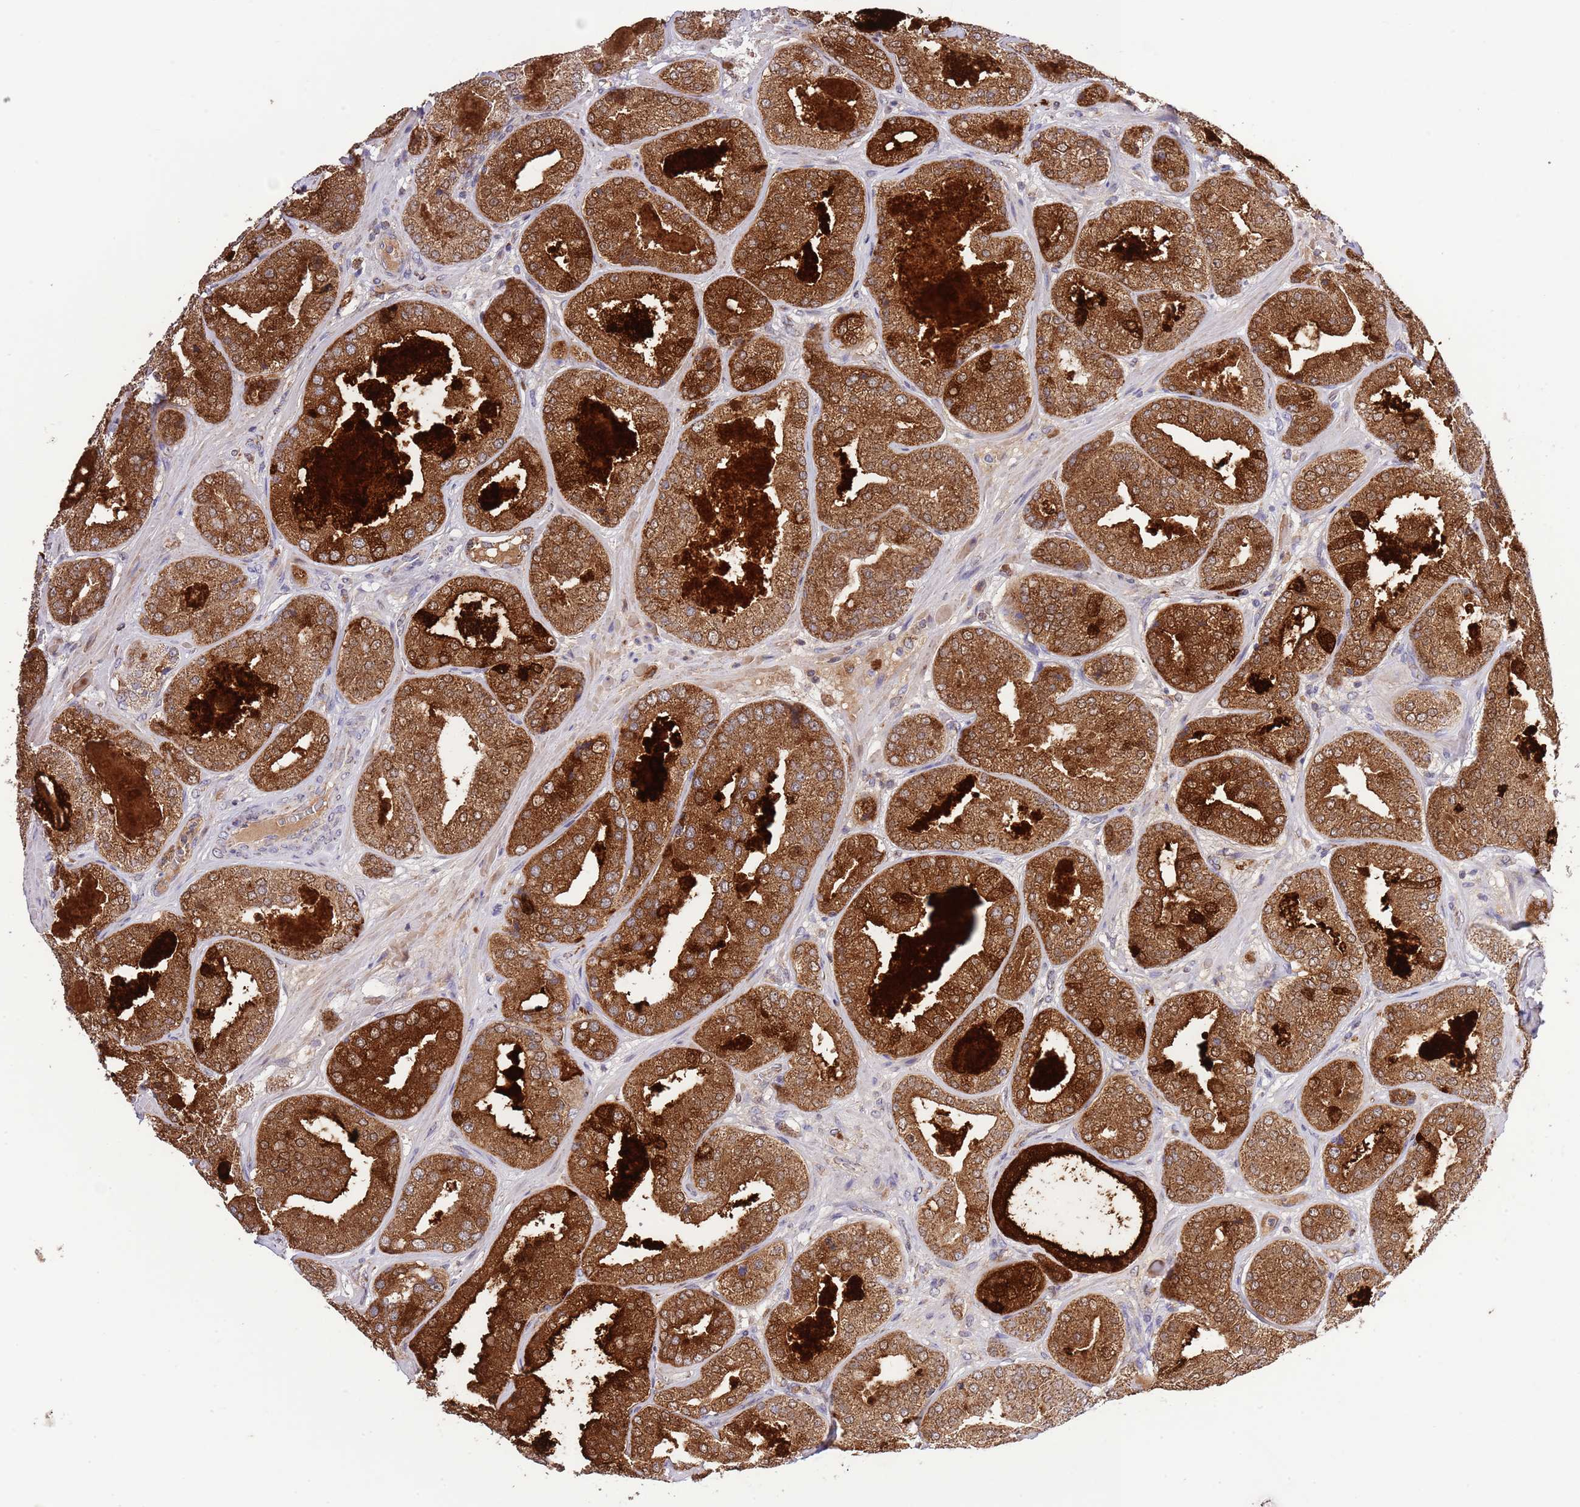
{"staining": {"intensity": "strong", "quantity": ">75%", "location": "cytoplasmic/membranous"}, "tissue": "prostate cancer", "cell_type": "Tumor cells", "image_type": "cancer", "snomed": [{"axis": "morphology", "description": "Adenocarcinoma, High grade"}, {"axis": "topography", "description": "Prostate"}], "caption": "Human prostate cancer stained with a brown dye demonstrates strong cytoplasmic/membranous positive staining in about >75% of tumor cells.", "gene": "TEKTIP1", "patient": {"sex": "male", "age": 63}}